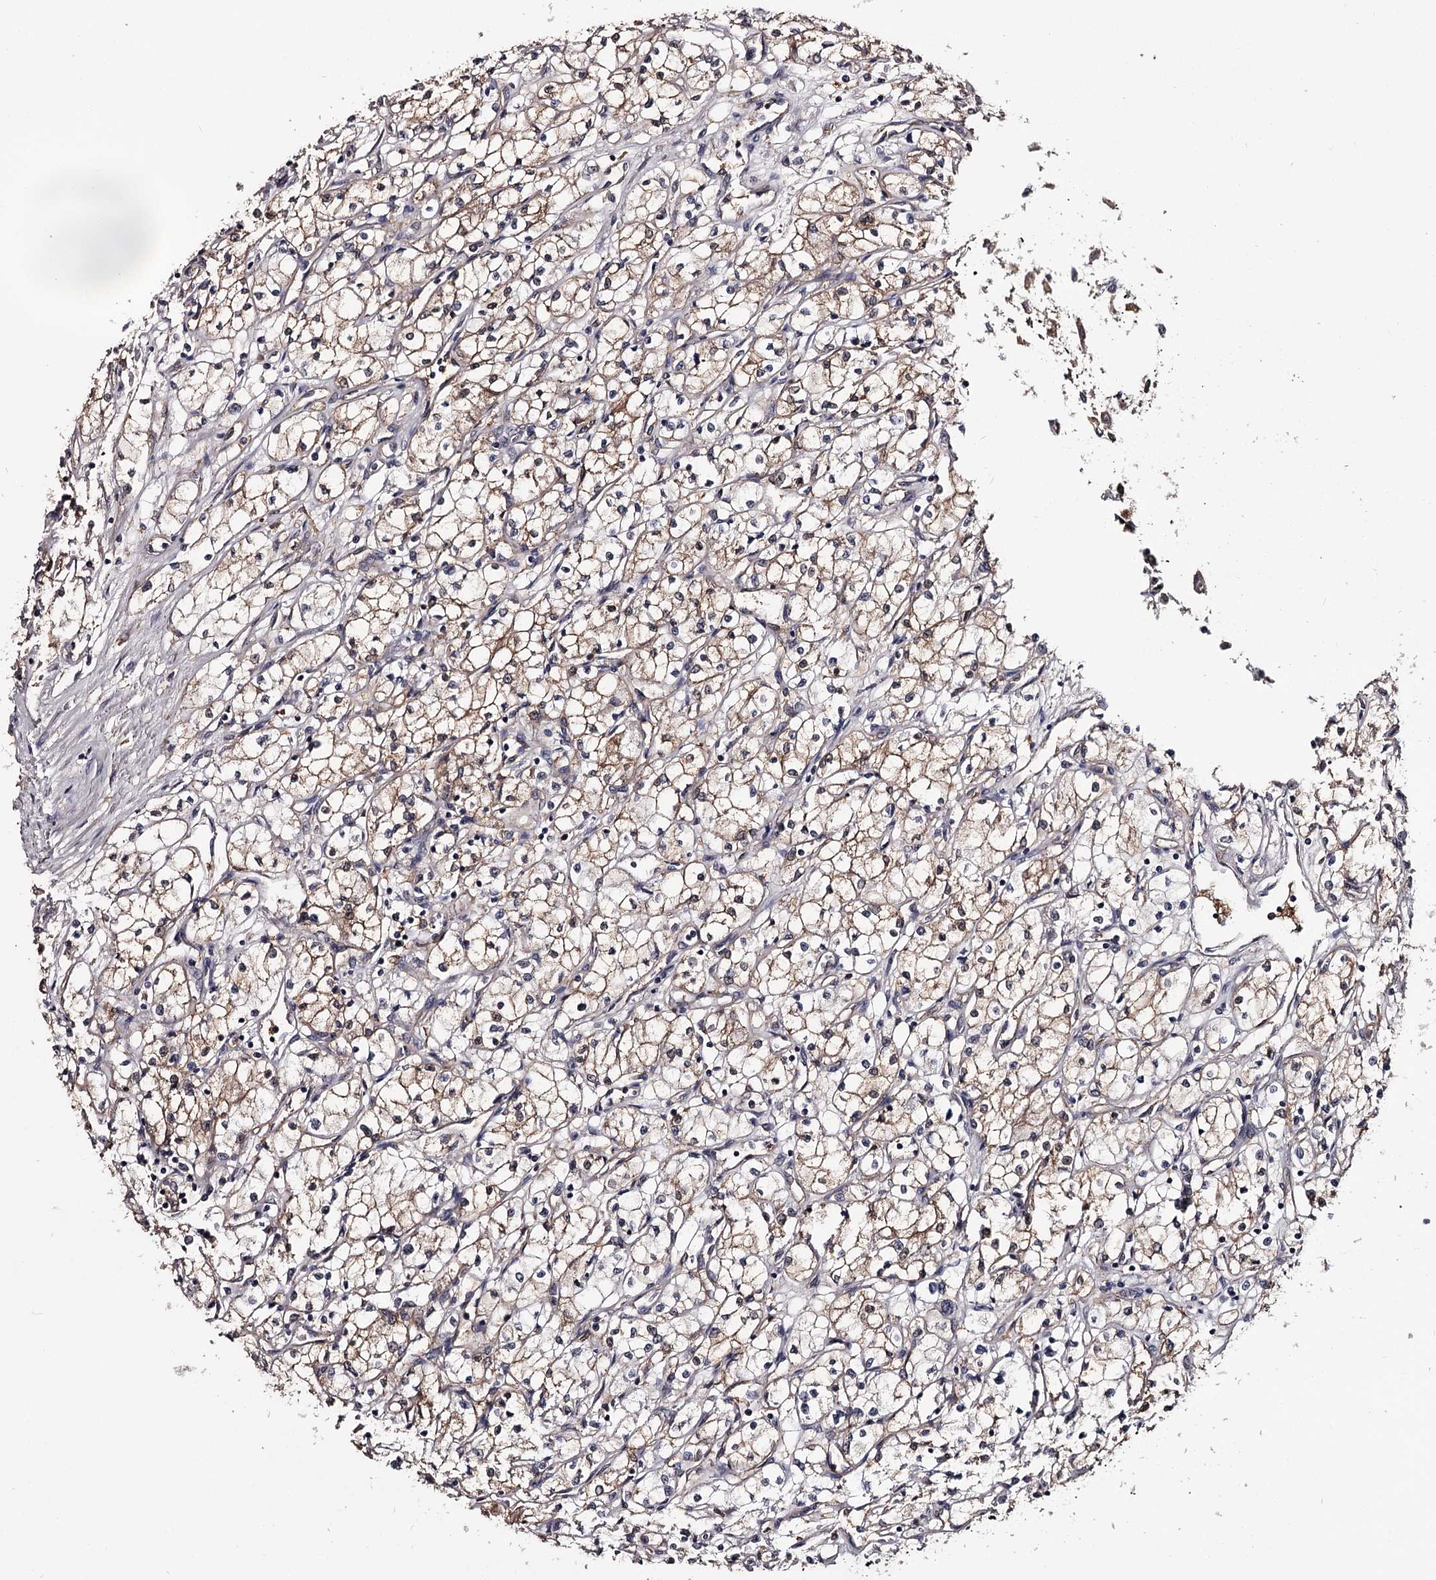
{"staining": {"intensity": "negative", "quantity": "none", "location": "none"}, "tissue": "renal cancer", "cell_type": "Tumor cells", "image_type": "cancer", "snomed": [{"axis": "morphology", "description": "Adenocarcinoma, NOS"}, {"axis": "topography", "description": "Kidney"}], "caption": "DAB (3,3'-diaminobenzidine) immunohistochemical staining of renal cancer (adenocarcinoma) exhibits no significant expression in tumor cells. (DAB (3,3'-diaminobenzidine) IHC visualized using brightfield microscopy, high magnification).", "gene": "GSTO1", "patient": {"sex": "male", "age": 59}}